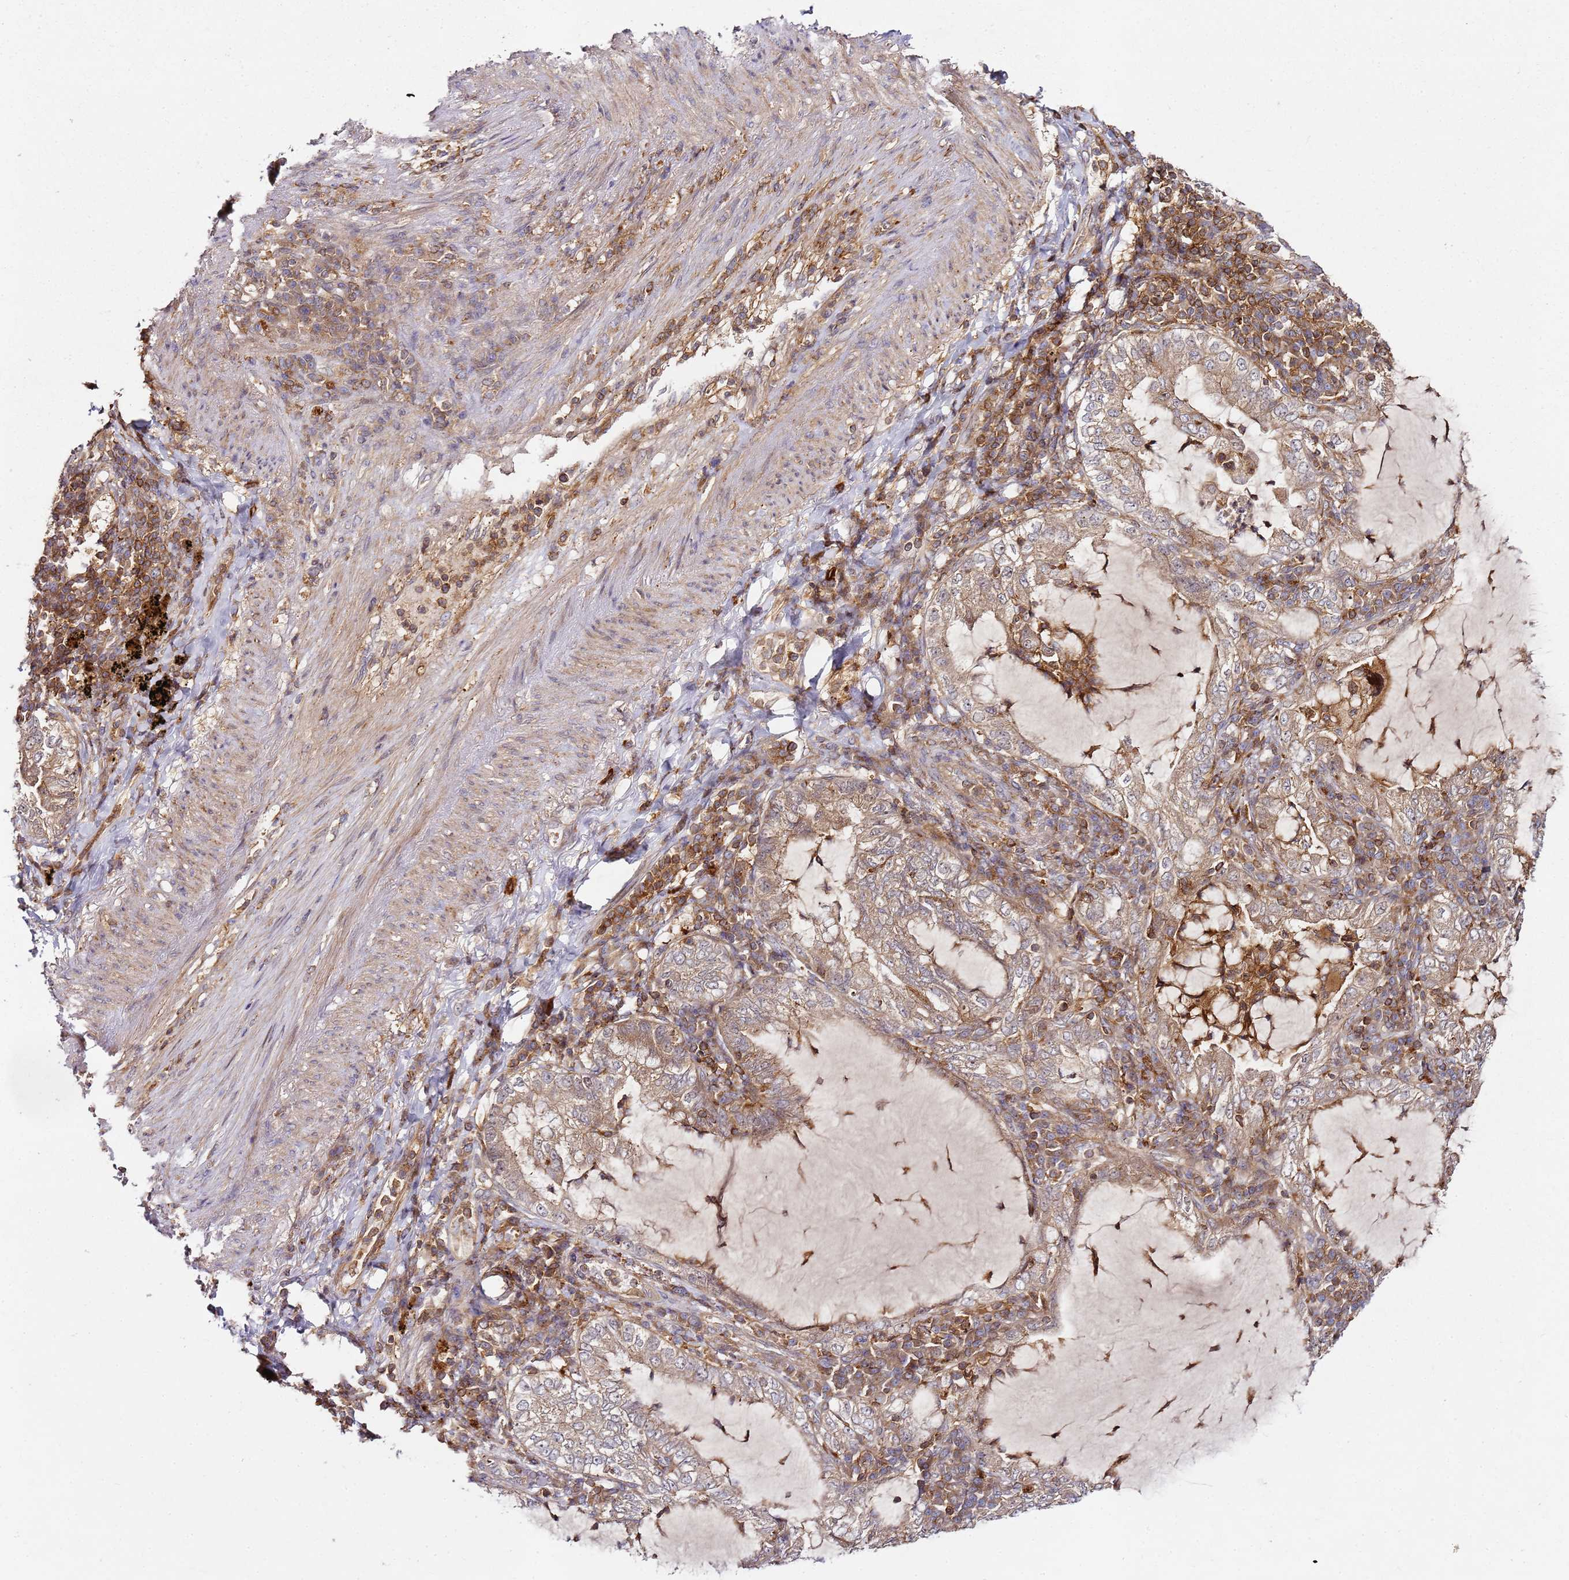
{"staining": {"intensity": "weak", "quantity": "25%-75%", "location": "cytoplasmic/membranous"}, "tissue": "lung cancer", "cell_type": "Tumor cells", "image_type": "cancer", "snomed": [{"axis": "morphology", "description": "Adenocarcinoma, NOS"}, {"axis": "topography", "description": "Lung"}], "caption": "Tumor cells exhibit low levels of weak cytoplasmic/membranous staining in about 25%-75% of cells in adenocarcinoma (lung). (IHC, brightfield microscopy, high magnification).", "gene": "PRMT7", "patient": {"sex": "female", "age": 73}}